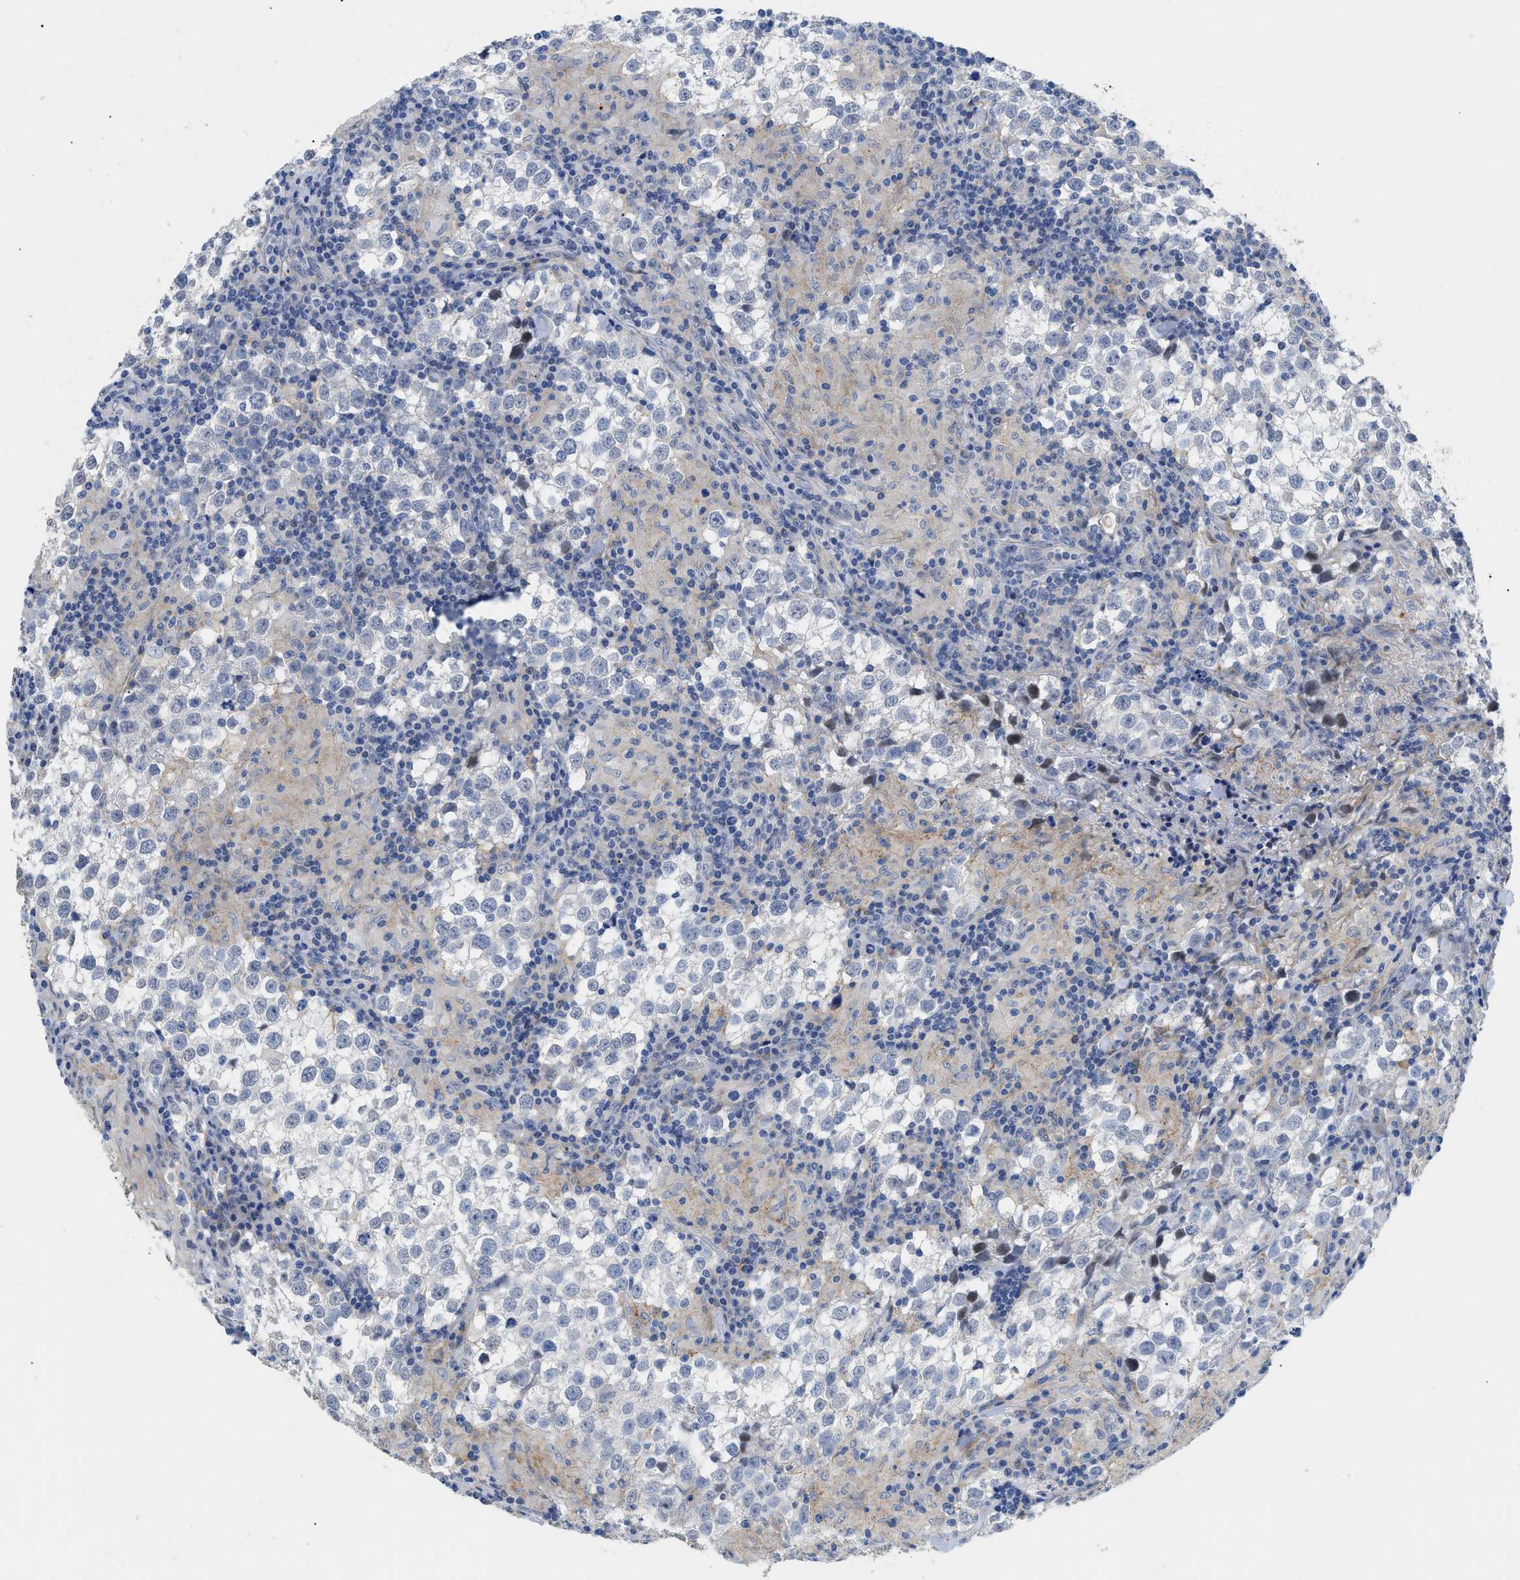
{"staining": {"intensity": "negative", "quantity": "none", "location": "none"}, "tissue": "testis cancer", "cell_type": "Tumor cells", "image_type": "cancer", "snomed": [{"axis": "morphology", "description": "Seminoma, NOS"}, {"axis": "morphology", "description": "Carcinoma, Embryonal, NOS"}, {"axis": "topography", "description": "Testis"}], "caption": "Immunohistochemistry (IHC) of testis cancer (embryonal carcinoma) shows no expression in tumor cells.", "gene": "SFXN5", "patient": {"sex": "male", "age": 36}}